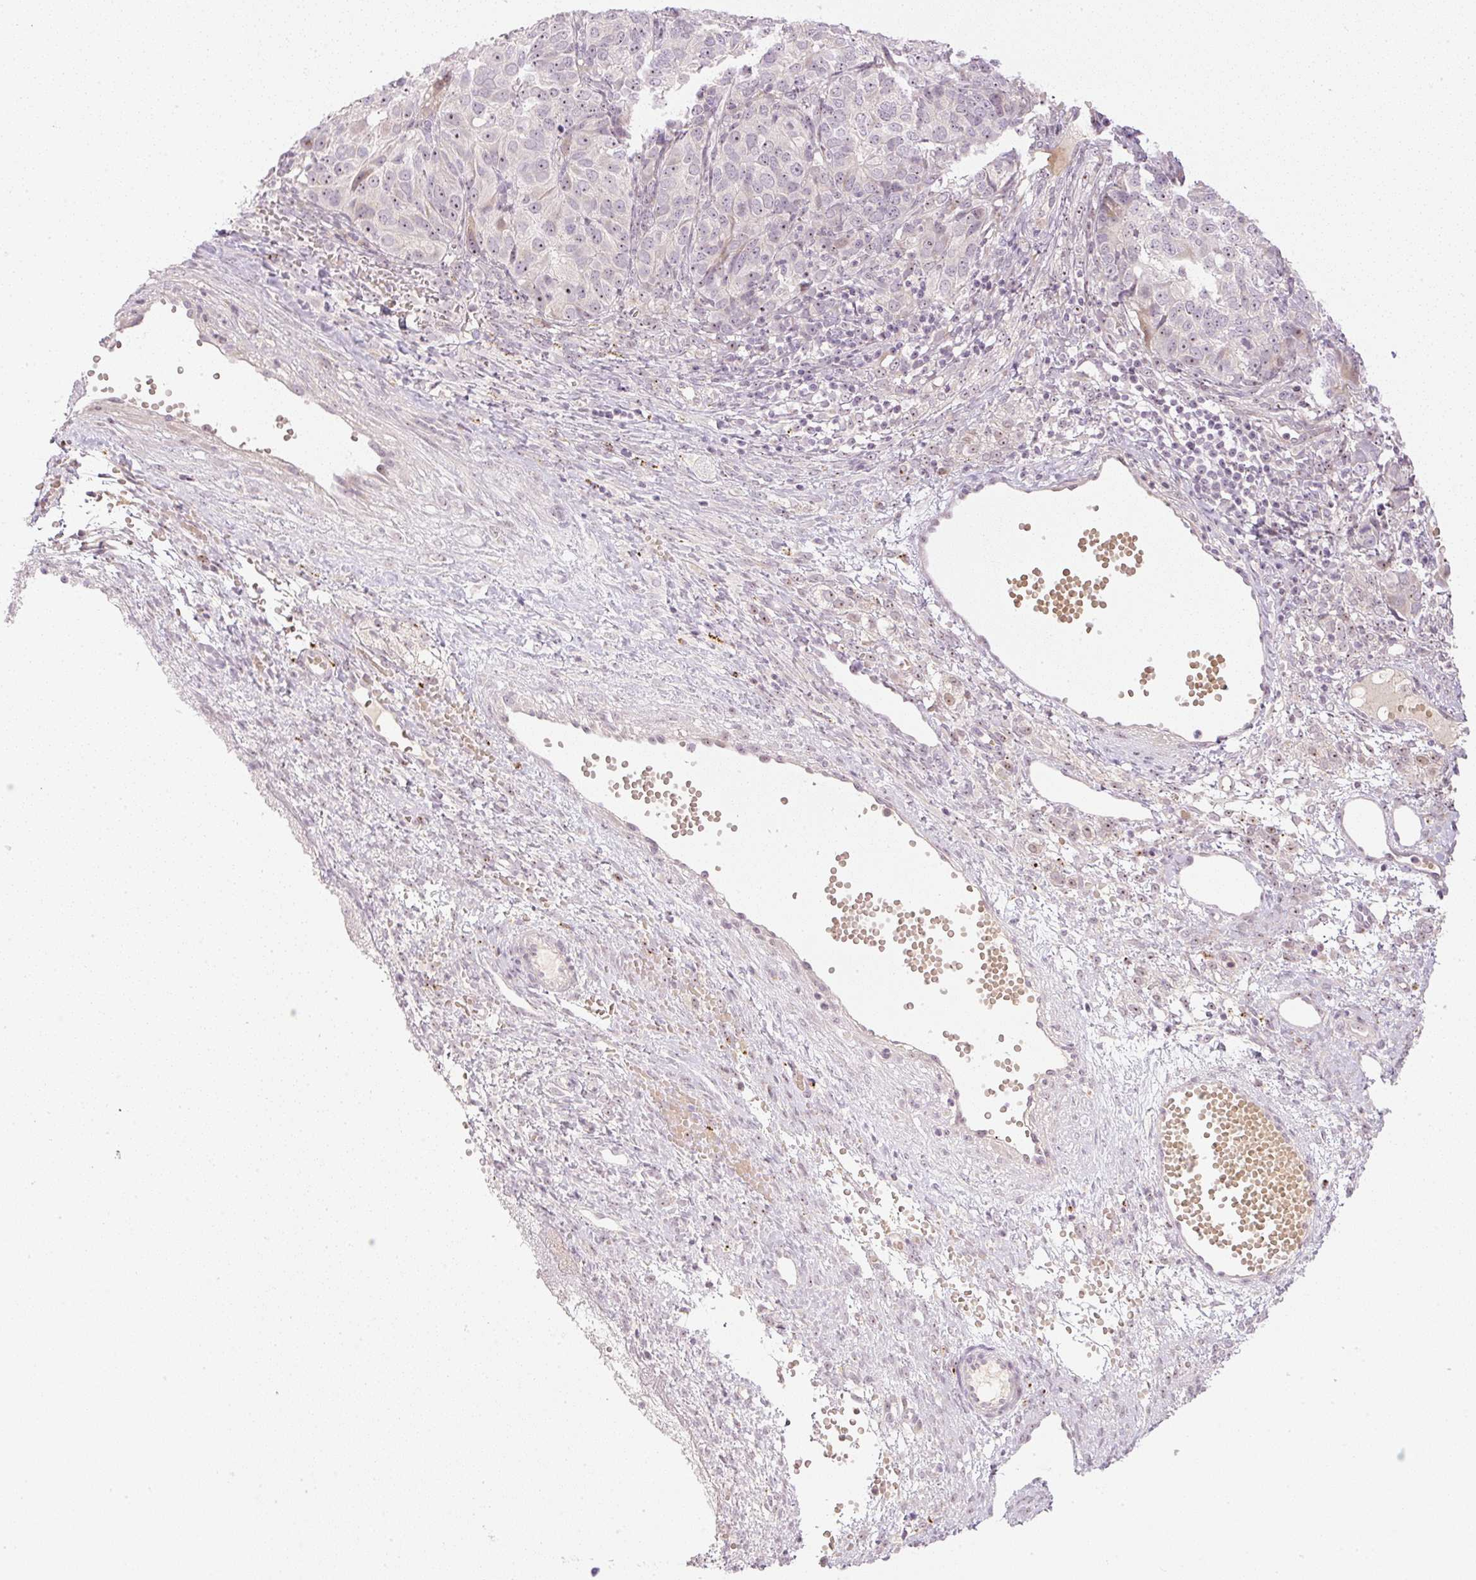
{"staining": {"intensity": "weak", "quantity": "<25%", "location": "nuclear"}, "tissue": "ovarian cancer", "cell_type": "Tumor cells", "image_type": "cancer", "snomed": [{"axis": "morphology", "description": "Carcinoma, endometroid"}, {"axis": "topography", "description": "Ovary"}], "caption": "IHC photomicrograph of neoplastic tissue: ovarian endometroid carcinoma stained with DAB demonstrates no significant protein positivity in tumor cells.", "gene": "AAR2", "patient": {"sex": "female", "age": 51}}